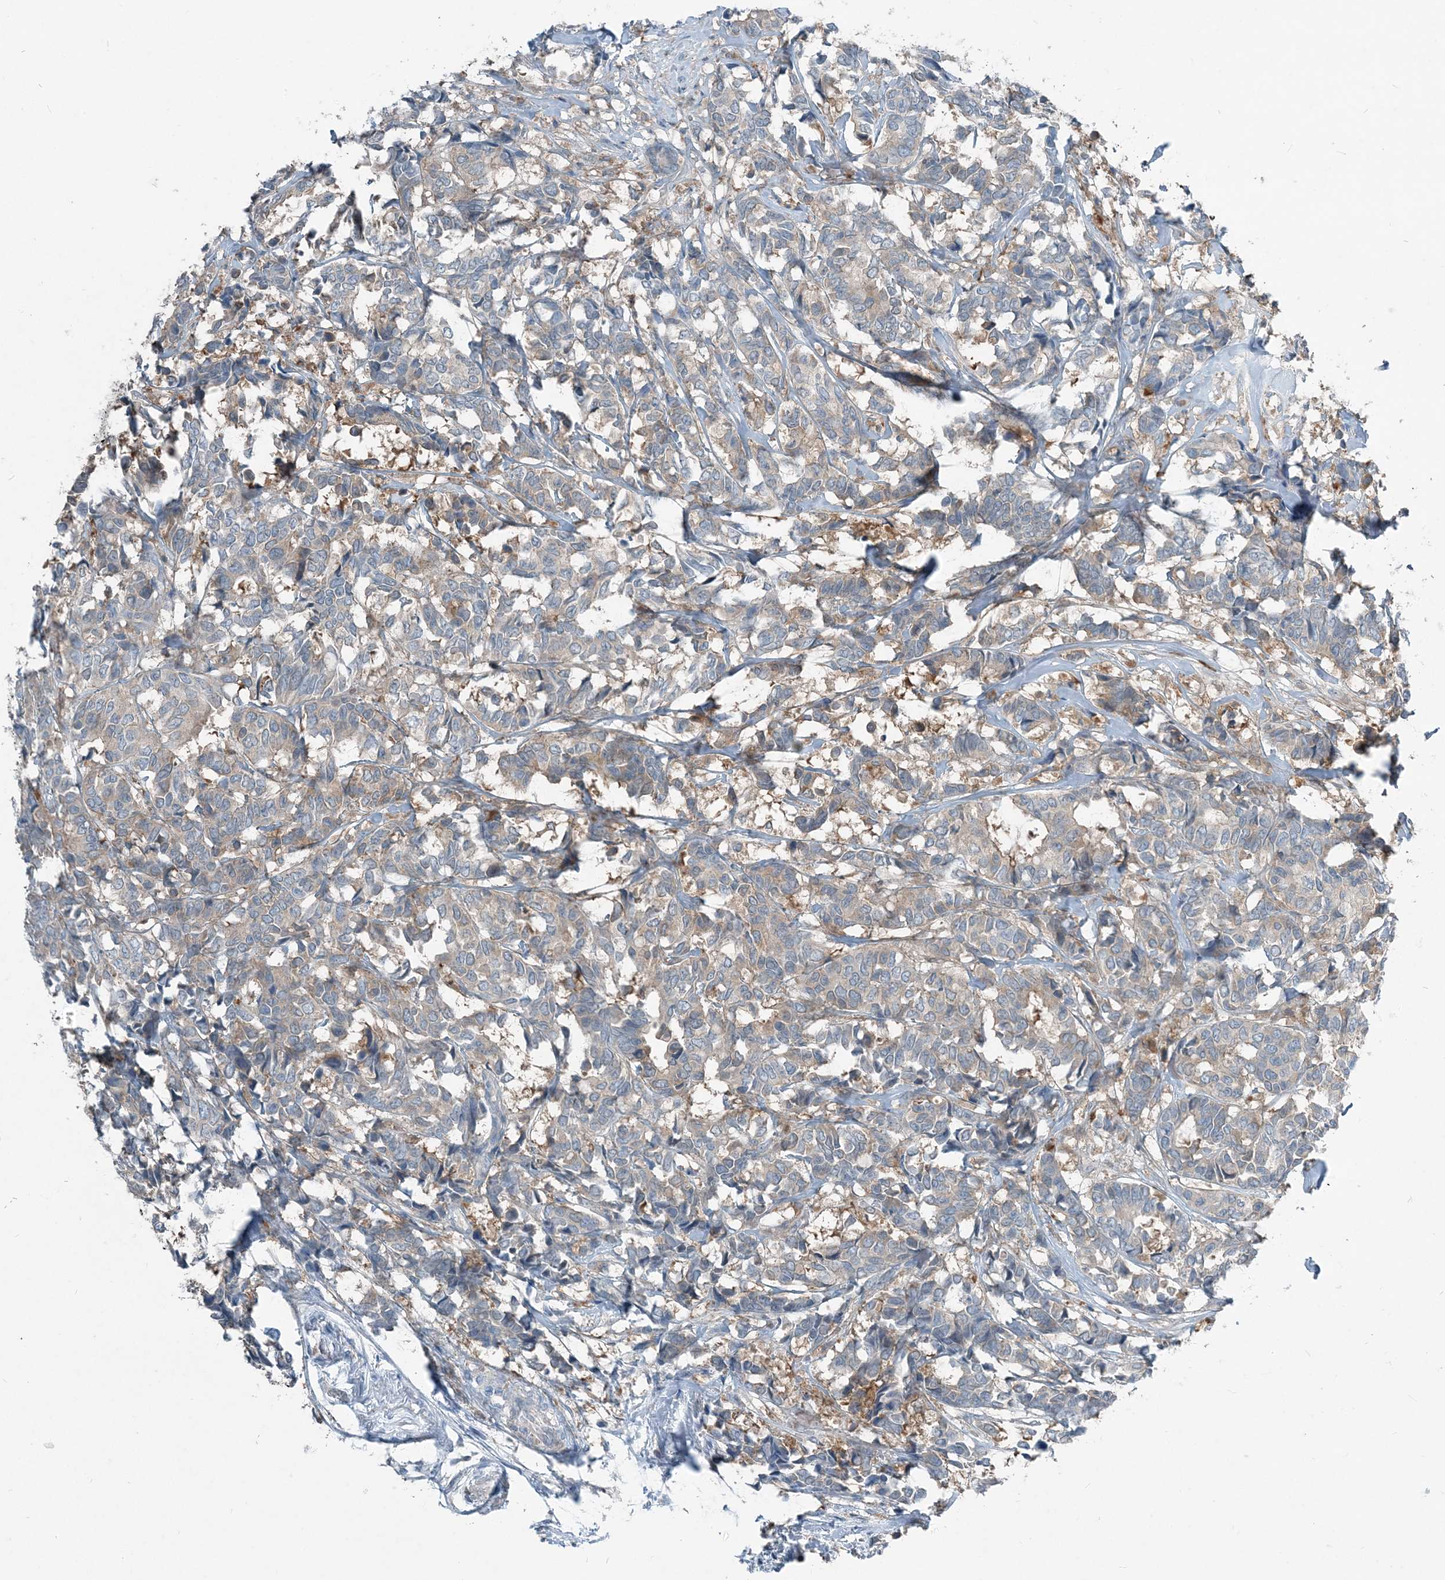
{"staining": {"intensity": "weak", "quantity": "<25%", "location": "cytoplasmic/membranous"}, "tissue": "breast cancer", "cell_type": "Tumor cells", "image_type": "cancer", "snomed": [{"axis": "morphology", "description": "Duct carcinoma"}, {"axis": "topography", "description": "Breast"}], "caption": "This image is of breast cancer stained with immunohistochemistry (IHC) to label a protein in brown with the nuclei are counter-stained blue. There is no expression in tumor cells. The staining was performed using DAB (3,3'-diaminobenzidine) to visualize the protein expression in brown, while the nuclei were stained in blue with hematoxylin (Magnification: 20x).", "gene": "ARMH1", "patient": {"sex": "female", "age": 87}}